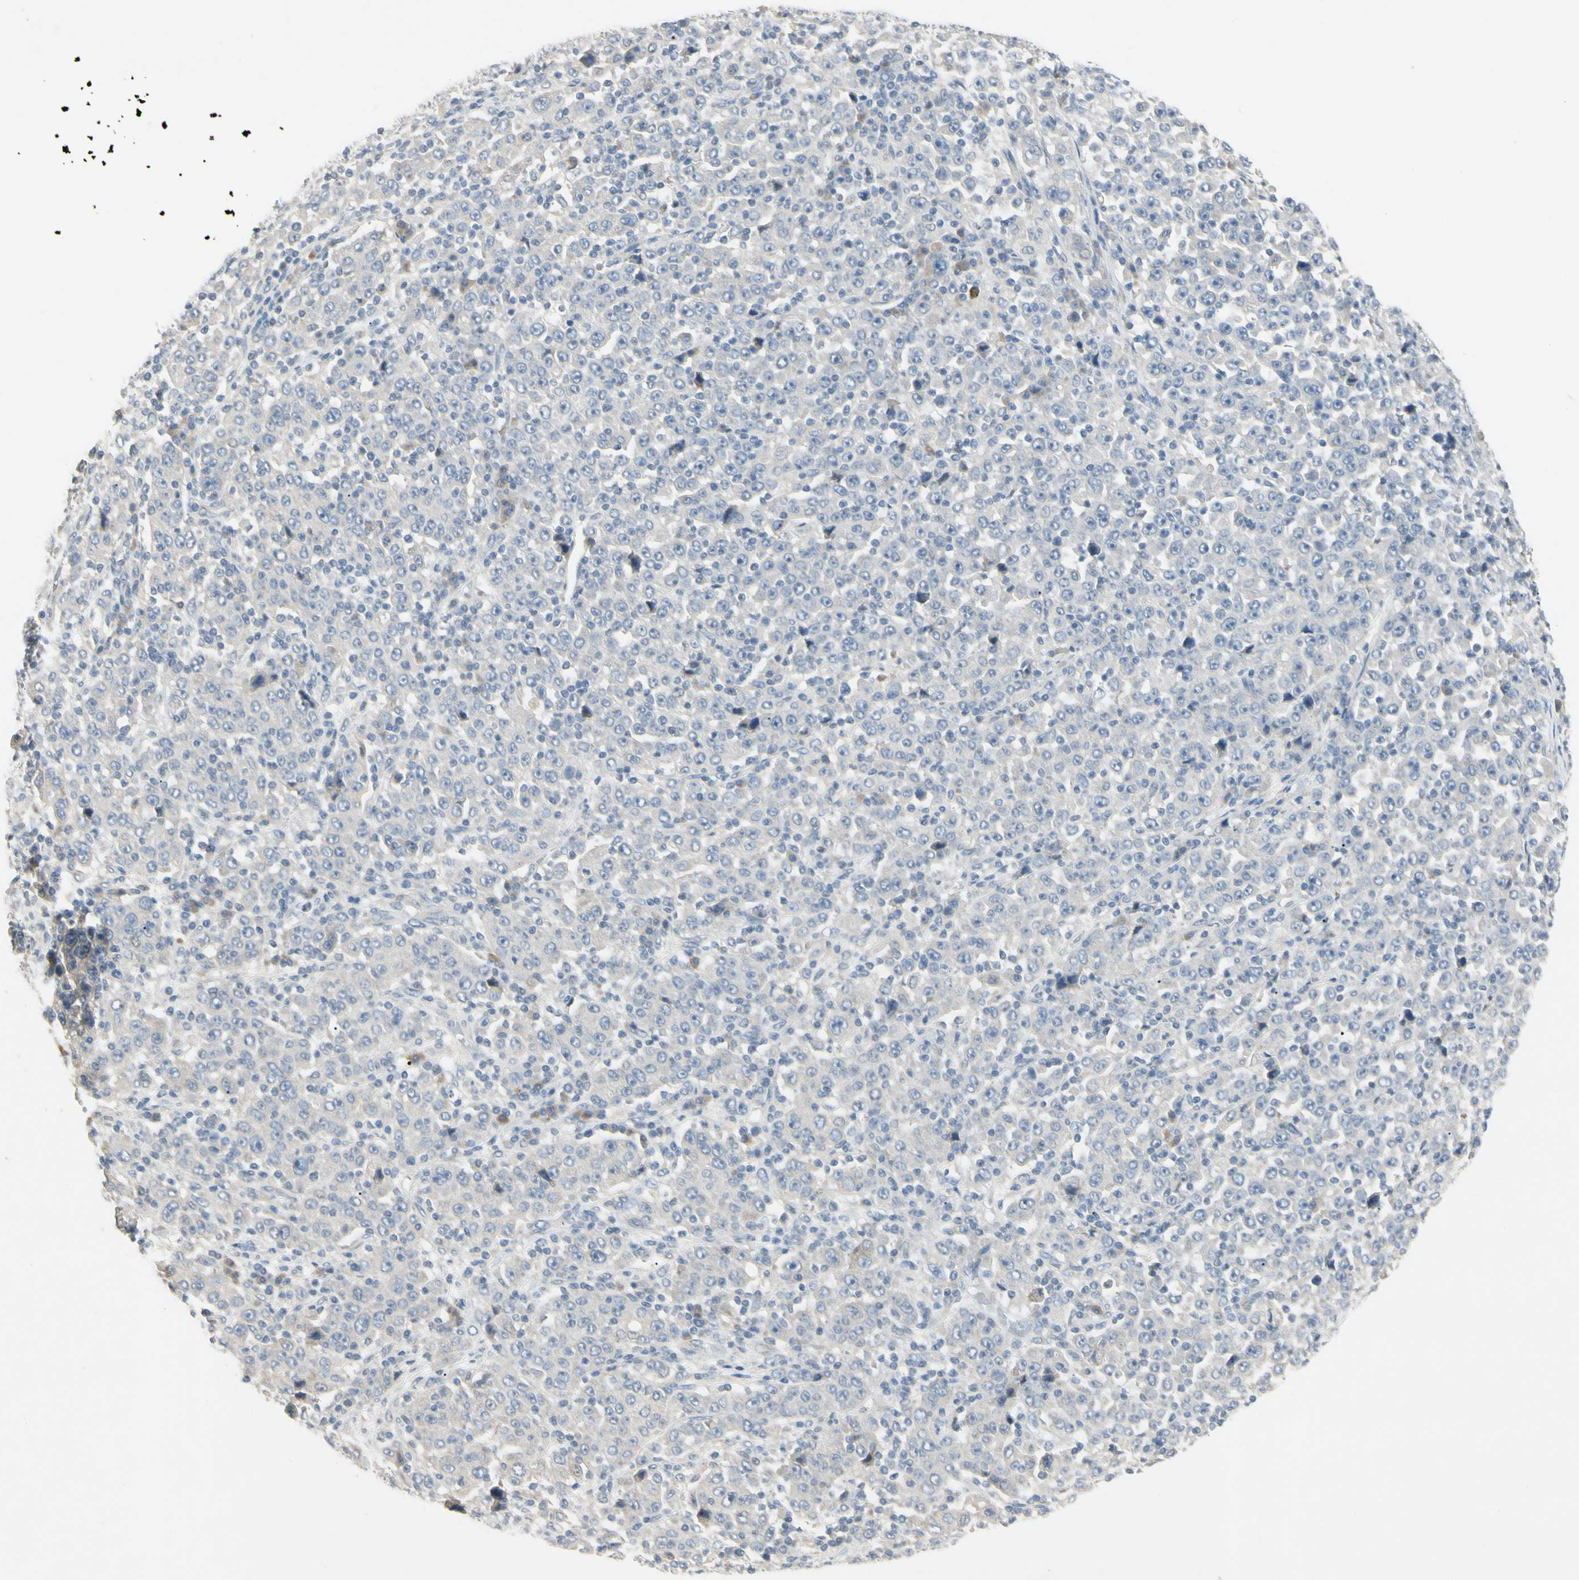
{"staining": {"intensity": "negative", "quantity": "none", "location": "none"}, "tissue": "stomach cancer", "cell_type": "Tumor cells", "image_type": "cancer", "snomed": [{"axis": "morphology", "description": "Normal tissue, NOS"}, {"axis": "morphology", "description": "Adenocarcinoma, NOS"}, {"axis": "topography", "description": "Stomach, upper"}, {"axis": "topography", "description": "Stomach"}], "caption": "DAB immunohistochemical staining of human stomach cancer (adenocarcinoma) displays no significant expression in tumor cells.", "gene": "PRSS21", "patient": {"sex": "male", "age": 59}}